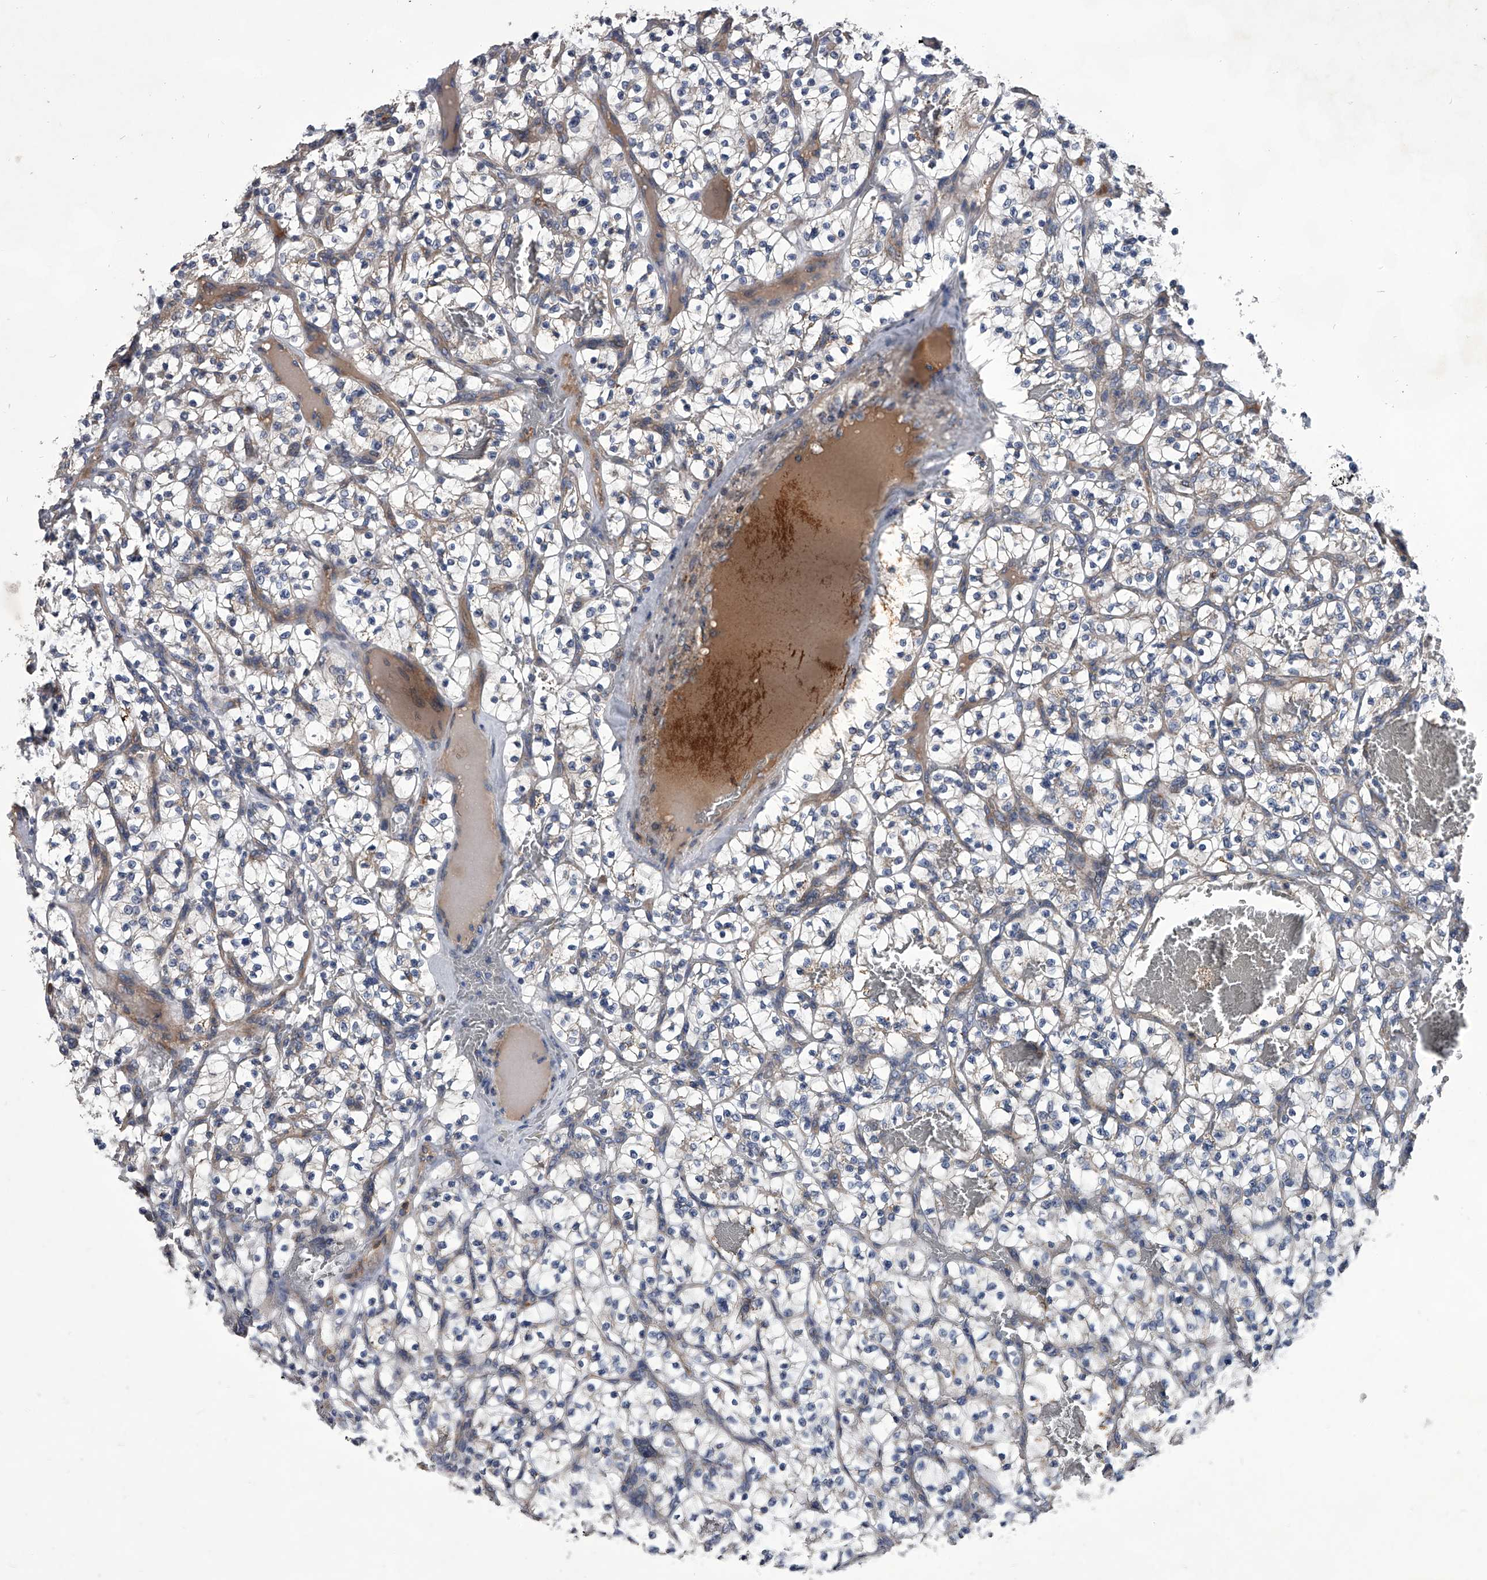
{"staining": {"intensity": "weak", "quantity": "25%-75%", "location": "cytoplasmic/membranous"}, "tissue": "renal cancer", "cell_type": "Tumor cells", "image_type": "cancer", "snomed": [{"axis": "morphology", "description": "Adenocarcinoma, NOS"}, {"axis": "topography", "description": "Kidney"}], "caption": "Immunohistochemistry image of neoplastic tissue: renal cancer (adenocarcinoma) stained using immunohistochemistry (IHC) exhibits low levels of weak protein expression localized specifically in the cytoplasmic/membranous of tumor cells, appearing as a cytoplasmic/membranous brown color.", "gene": "NRP1", "patient": {"sex": "female", "age": 57}}